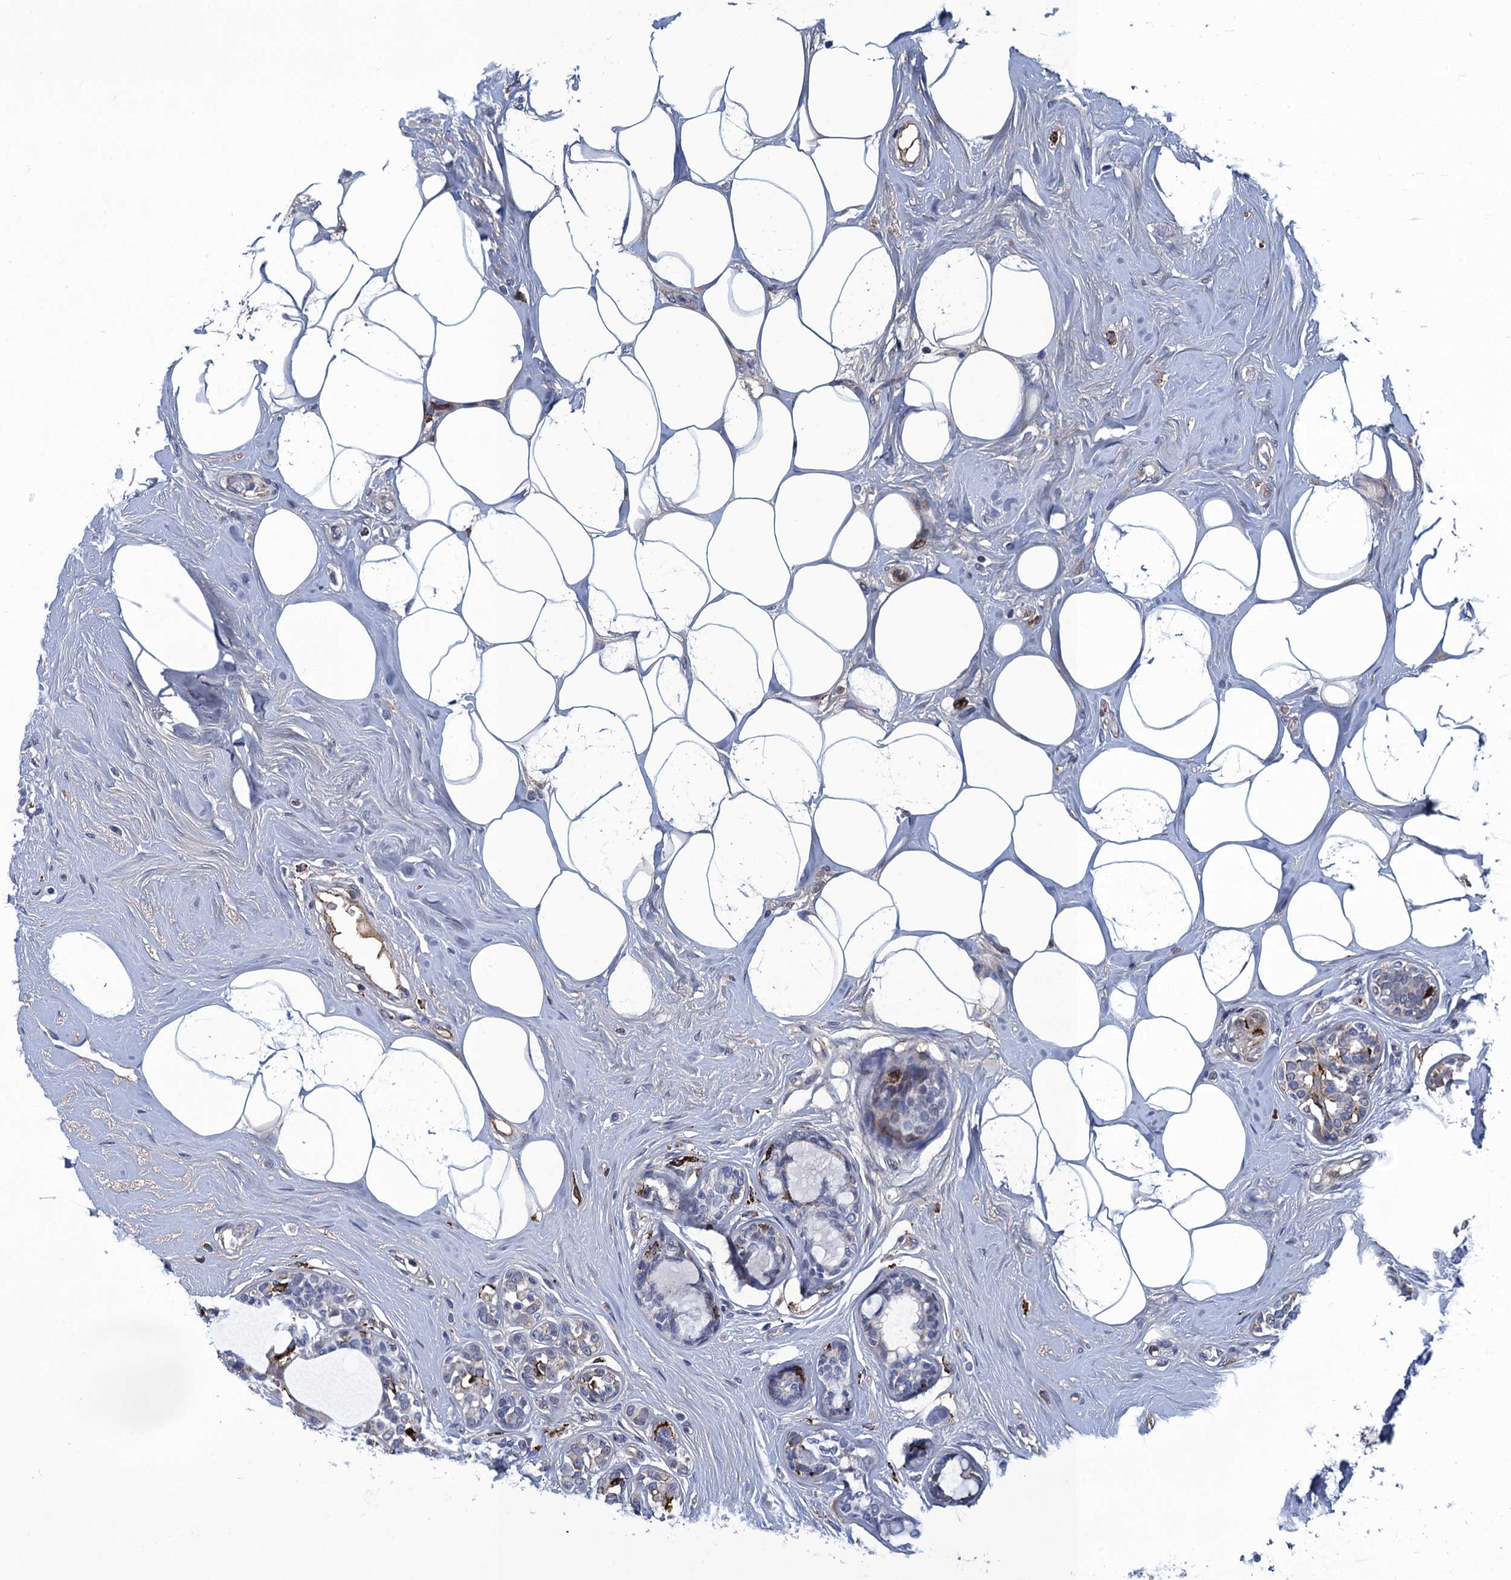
{"staining": {"intensity": "negative", "quantity": "none", "location": "none"}, "tissue": "breast cancer", "cell_type": "Tumor cells", "image_type": "cancer", "snomed": [{"axis": "morphology", "description": "Lobular carcinoma"}, {"axis": "topography", "description": "Breast"}], "caption": "Human lobular carcinoma (breast) stained for a protein using immunohistochemistry displays no staining in tumor cells.", "gene": "DNHD1", "patient": {"sex": "female", "age": 51}}